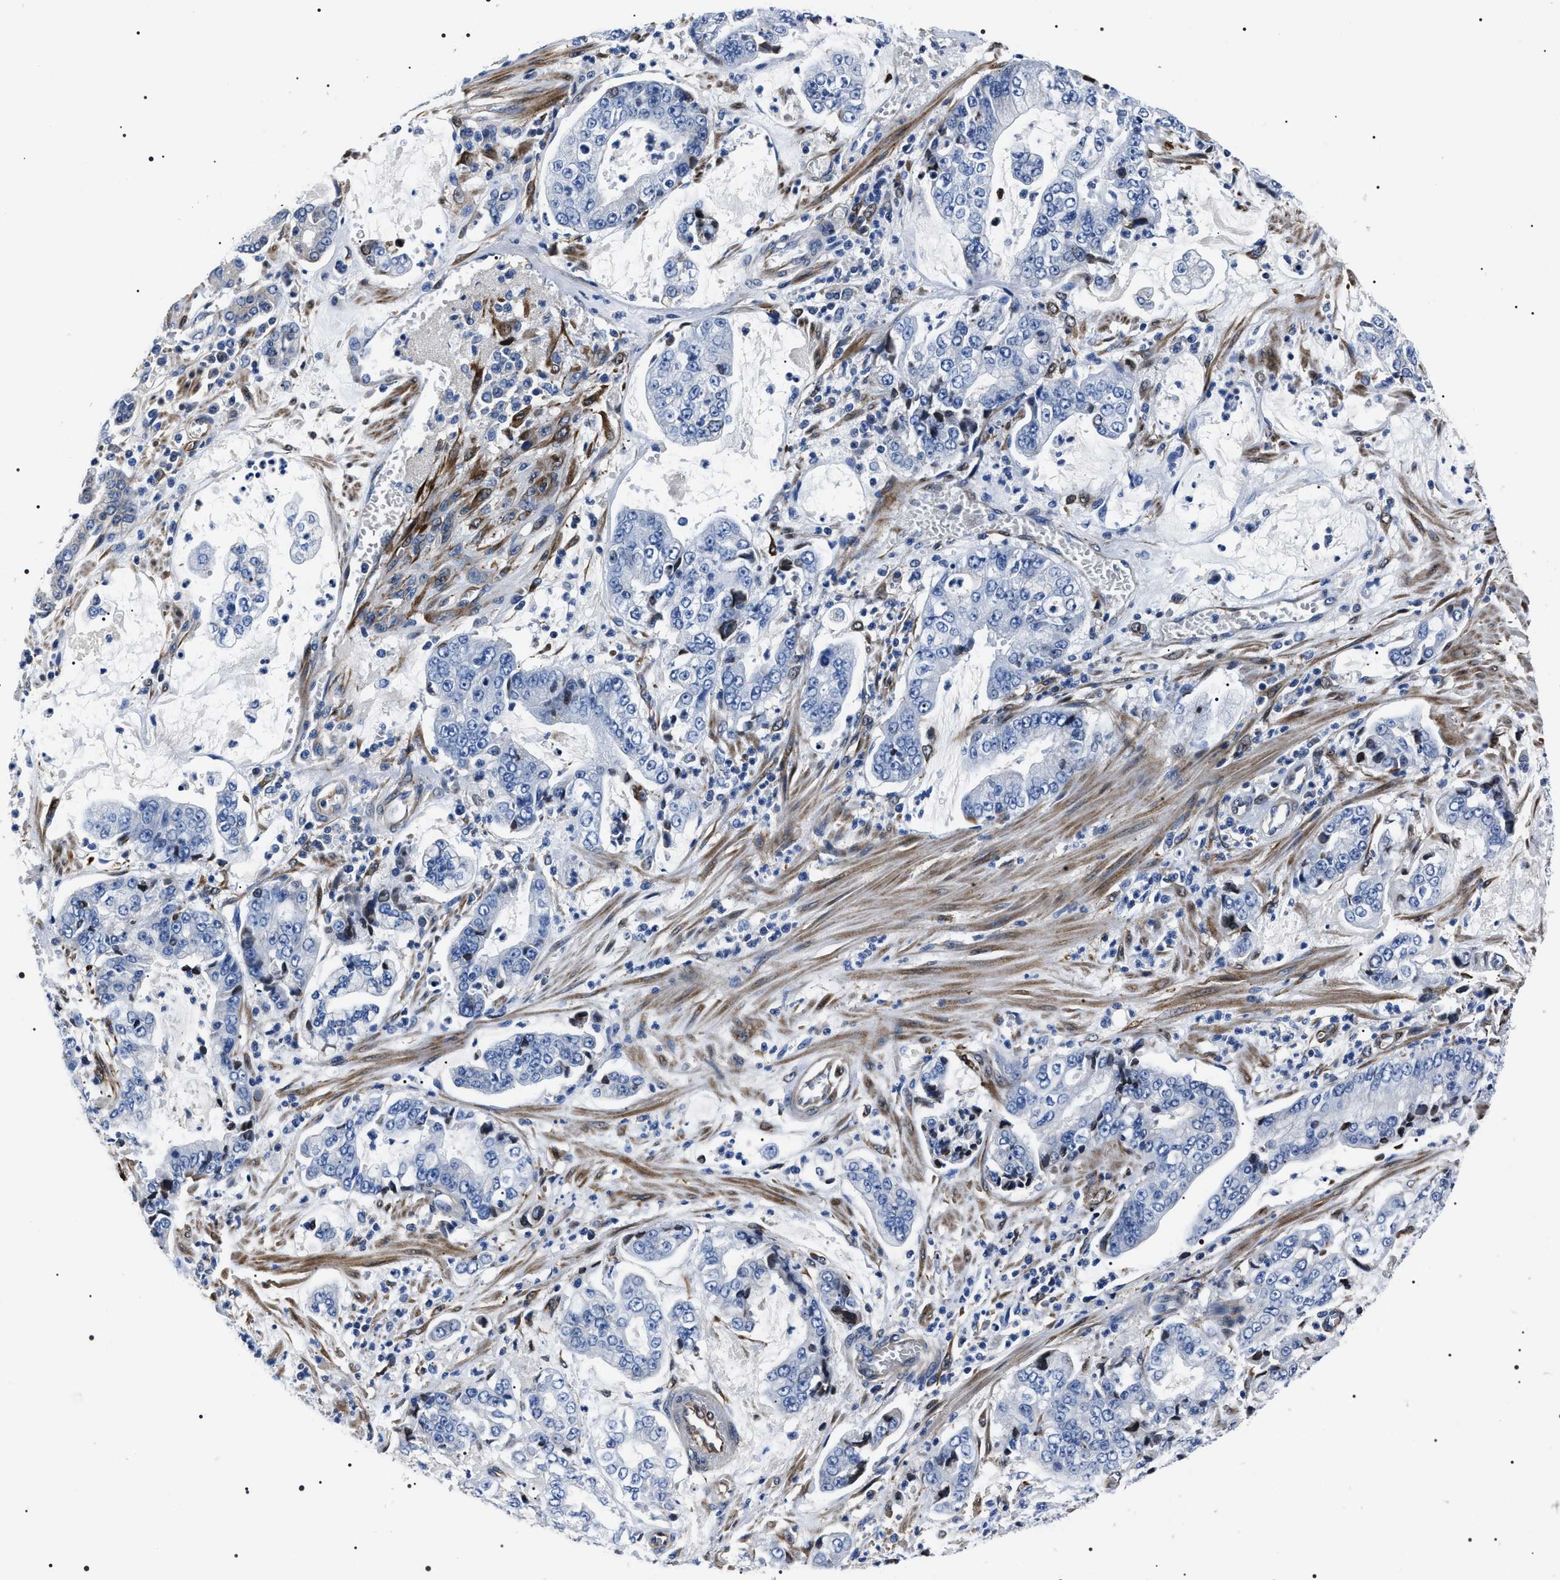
{"staining": {"intensity": "negative", "quantity": "none", "location": "none"}, "tissue": "stomach cancer", "cell_type": "Tumor cells", "image_type": "cancer", "snomed": [{"axis": "morphology", "description": "Adenocarcinoma, NOS"}, {"axis": "topography", "description": "Stomach"}], "caption": "This histopathology image is of stomach cancer stained with IHC to label a protein in brown with the nuclei are counter-stained blue. There is no positivity in tumor cells. (DAB (3,3'-diaminobenzidine) immunohistochemistry visualized using brightfield microscopy, high magnification).", "gene": "BAG2", "patient": {"sex": "male", "age": 76}}